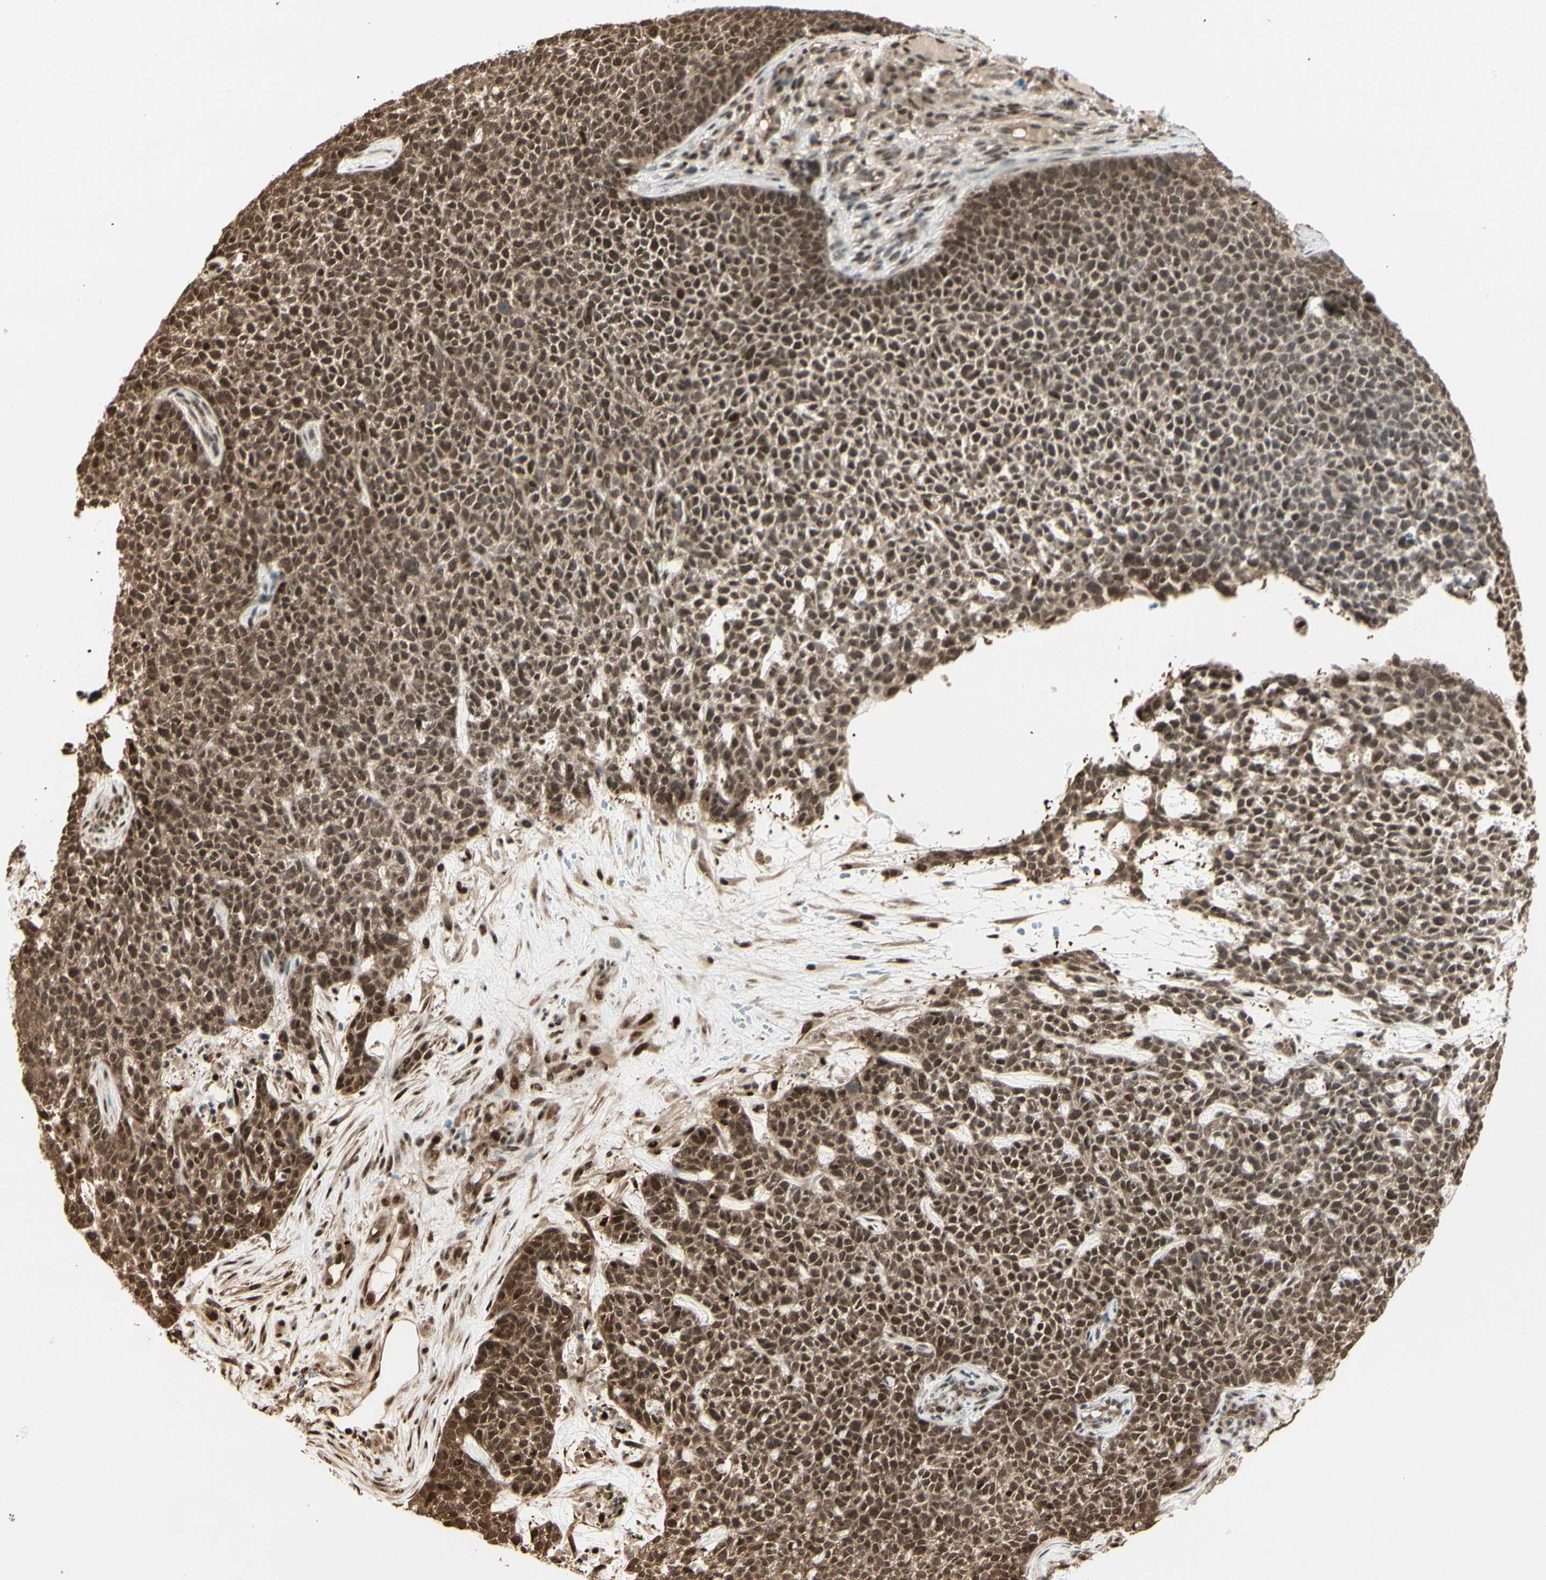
{"staining": {"intensity": "strong", "quantity": ">75%", "location": "cytoplasmic/membranous,nuclear"}, "tissue": "skin cancer", "cell_type": "Tumor cells", "image_type": "cancer", "snomed": [{"axis": "morphology", "description": "Basal cell carcinoma"}, {"axis": "topography", "description": "Skin"}], "caption": "Tumor cells reveal high levels of strong cytoplasmic/membranous and nuclear positivity in about >75% of cells in human basal cell carcinoma (skin).", "gene": "HSF1", "patient": {"sex": "female", "age": 84}}